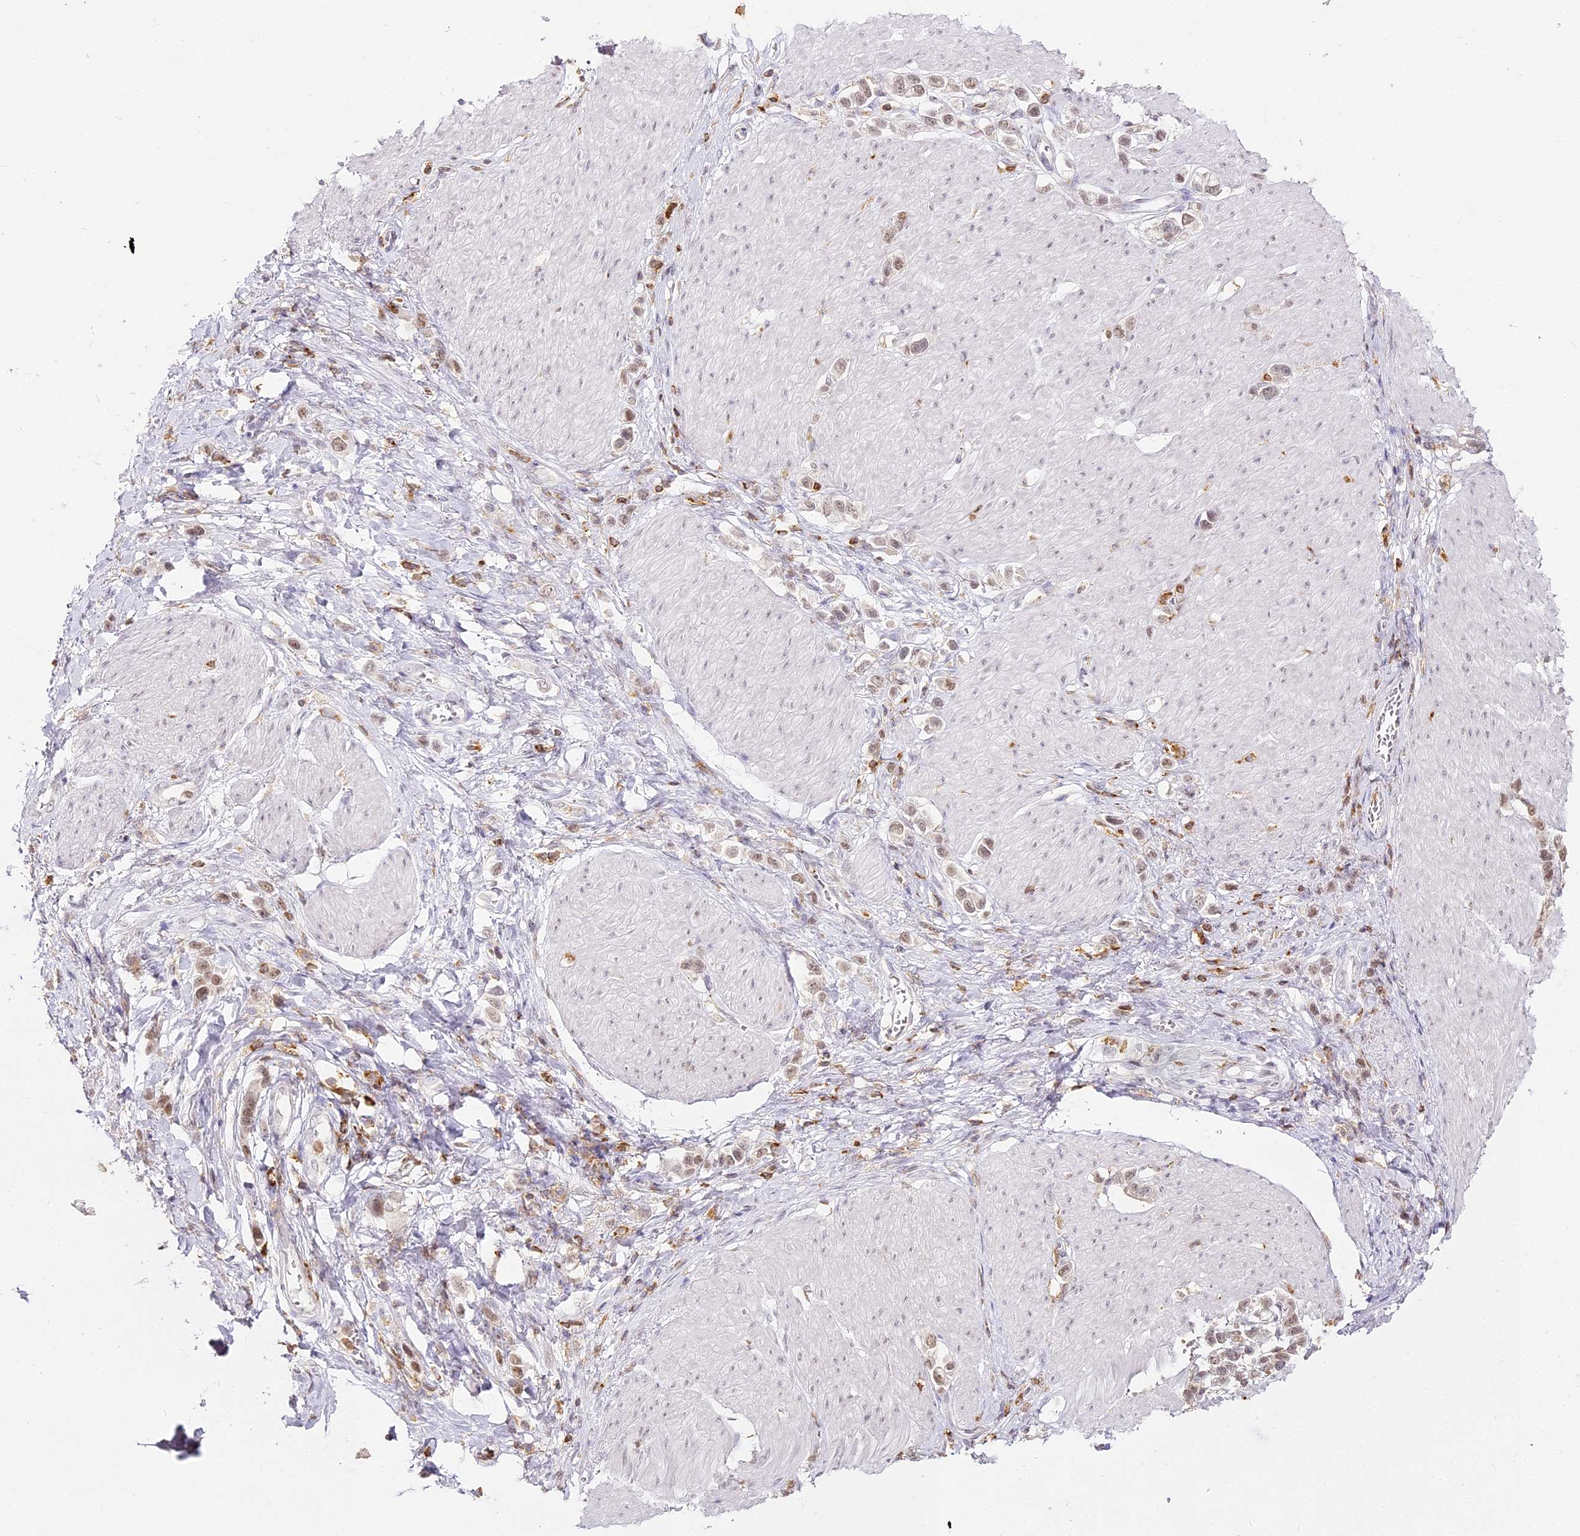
{"staining": {"intensity": "weak", "quantity": ">75%", "location": "nuclear"}, "tissue": "stomach cancer", "cell_type": "Tumor cells", "image_type": "cancer", "snomed": [{"axis": "morphology", "description": "Normal tissue, NOS"}, {"axis": "morphology", "description": "Adenocarcinoma, NOS"}, {"axis": "topography", "description": "Stomach, upper"}, {"axis": "topography", "description": "Stomach"}], "caption": "Immunohistochemical staining of human stomach cancer reveals low levels of weak nuclear protein staining in about >75% of tumor cells. (DAB IHC with brightfield microscopy, high magnification).", "gene": "DOCK2", "patient": {"sex": "female", "age": 65}}